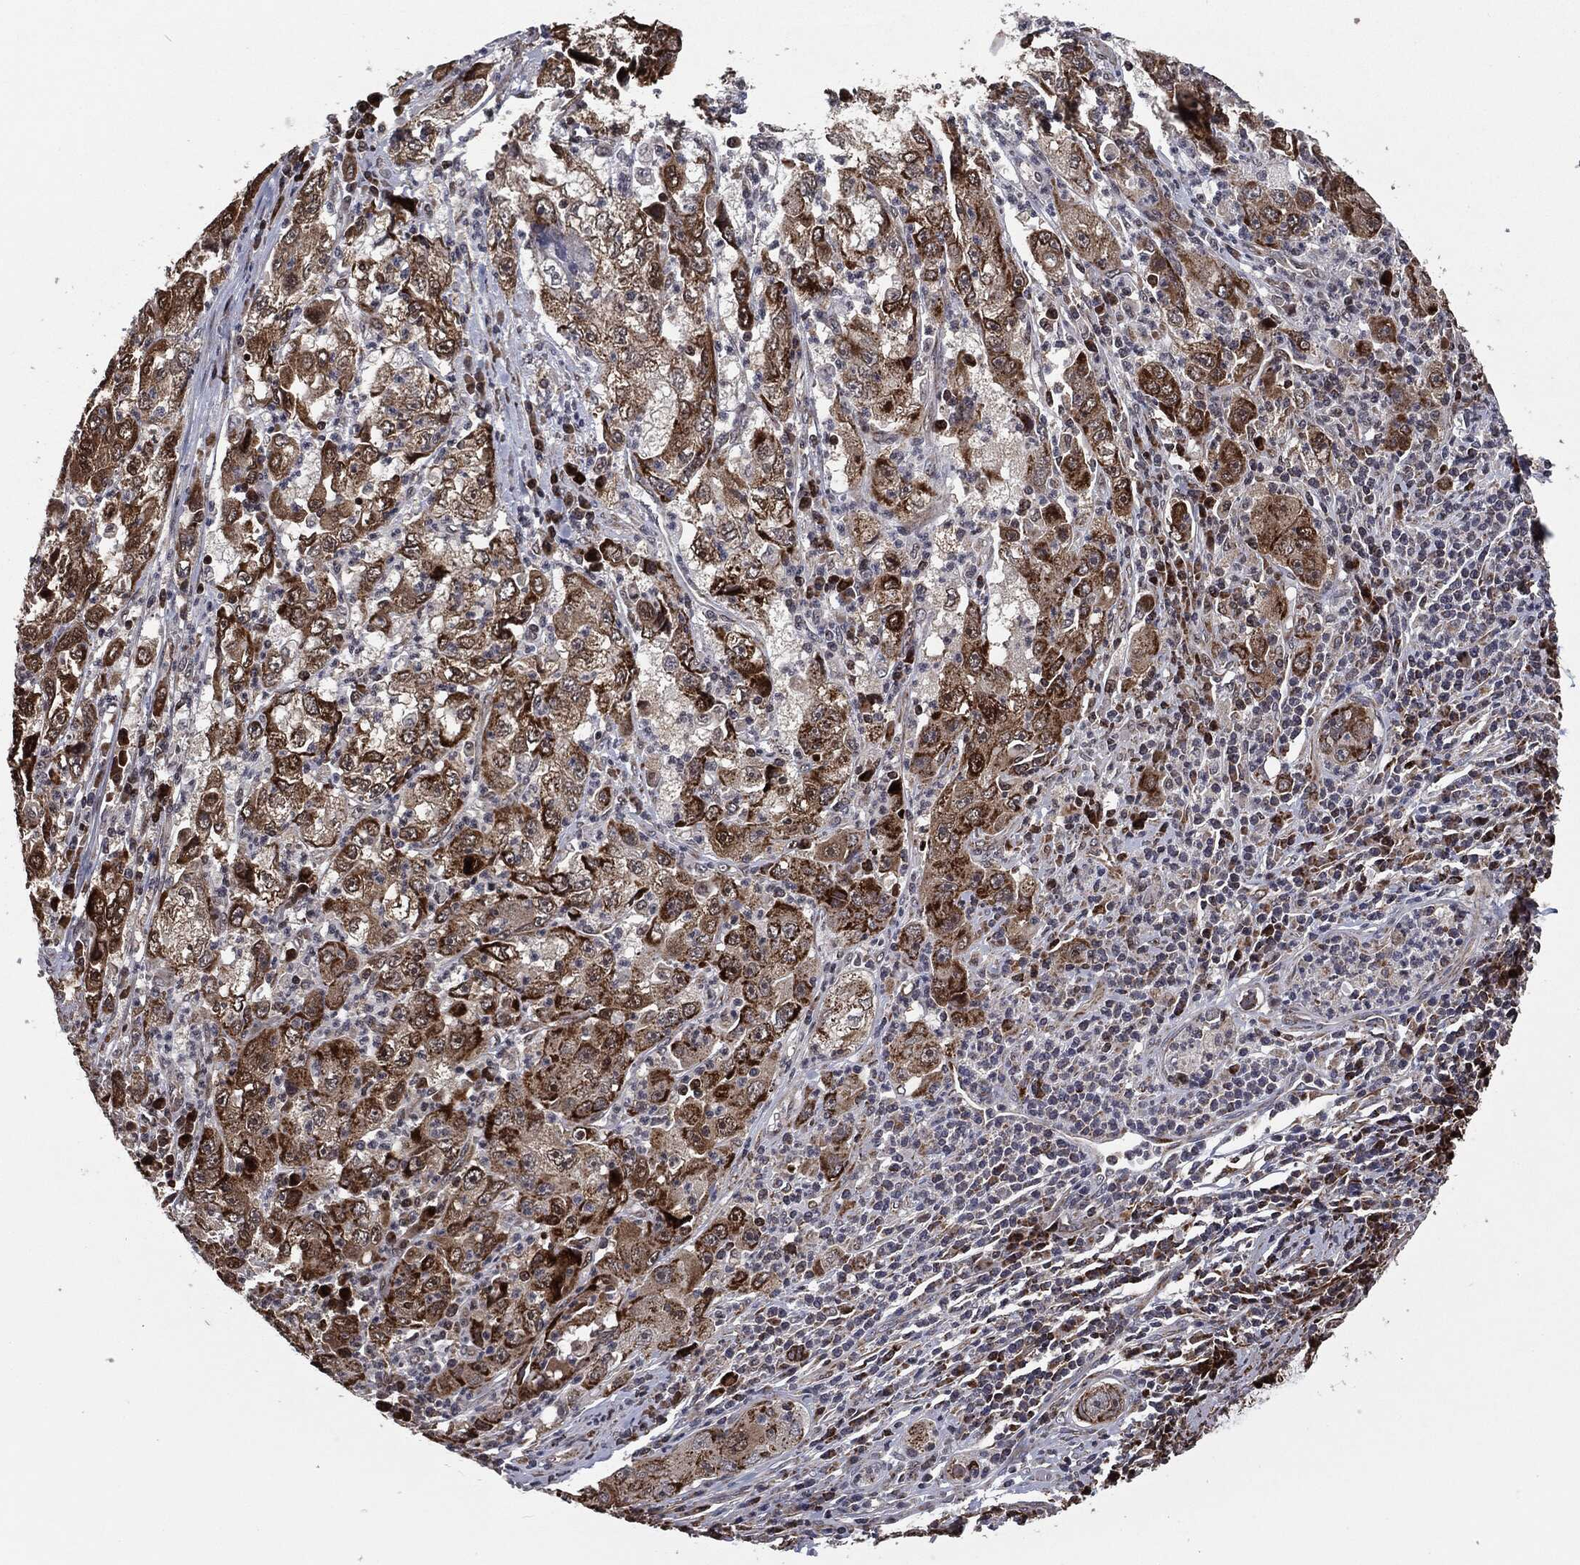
{"staining": {"intensity": "strong", "quantity": "25%-75%", "location": "cytoplasmic/membranous"}, "tissue": "cervical cancer", "cell_type": "Tumor cells", "image_type": "cancer", "snomed": [{"axis": "morphology", "description": "Squamous cell carcinoma, NOS"}, {"axis": "topography", "description": "Cervix"}], "caption": "Protein staining by IHC shows strong cytoplasmic/membranous staining in about 25%-75% of tumor cells in cervical cancer.", "gene": "CHCHD2", "patient": {"sex": "female", "age": 36}}